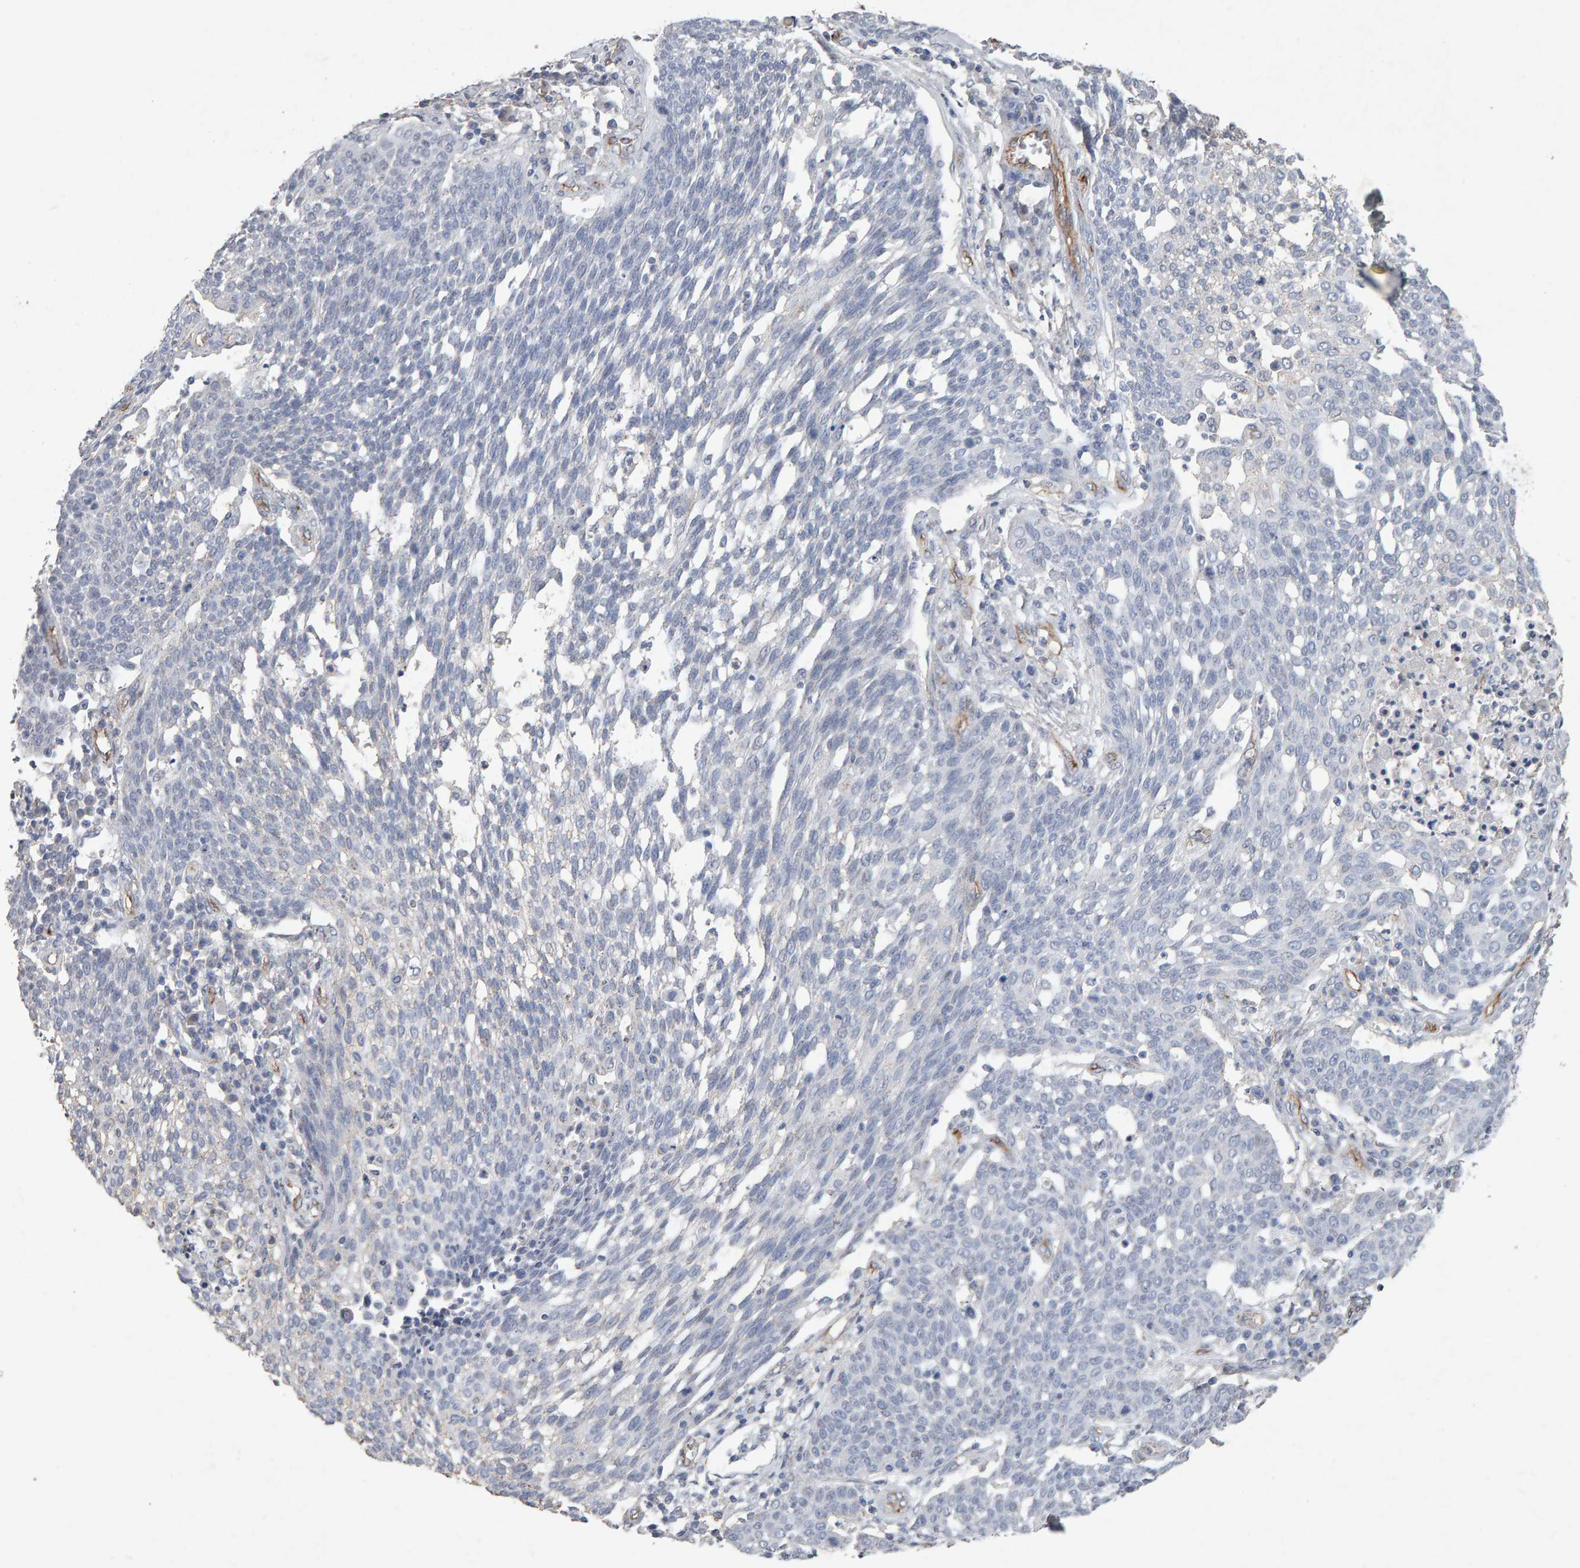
{"staining": {"intensity": "negative", "quantity": "none", "location": "none"}, "tissue": "cervical cancer", "cell_type": "Tumor cells", "image_type": "cancer", "snomed": [{"axis": "morphology", "description": "Squamous cell carcinoma, NOS"}, {"axis": "topography", "description": "Cervix"}], "caption": "Tumor cells are negative for protein expression in human cervical cancer. (DAB IHC visualized using brightfield microscopy, high magnification).", "gene": "PTPRM", "patient": {"sex": "female", "age": 34}}